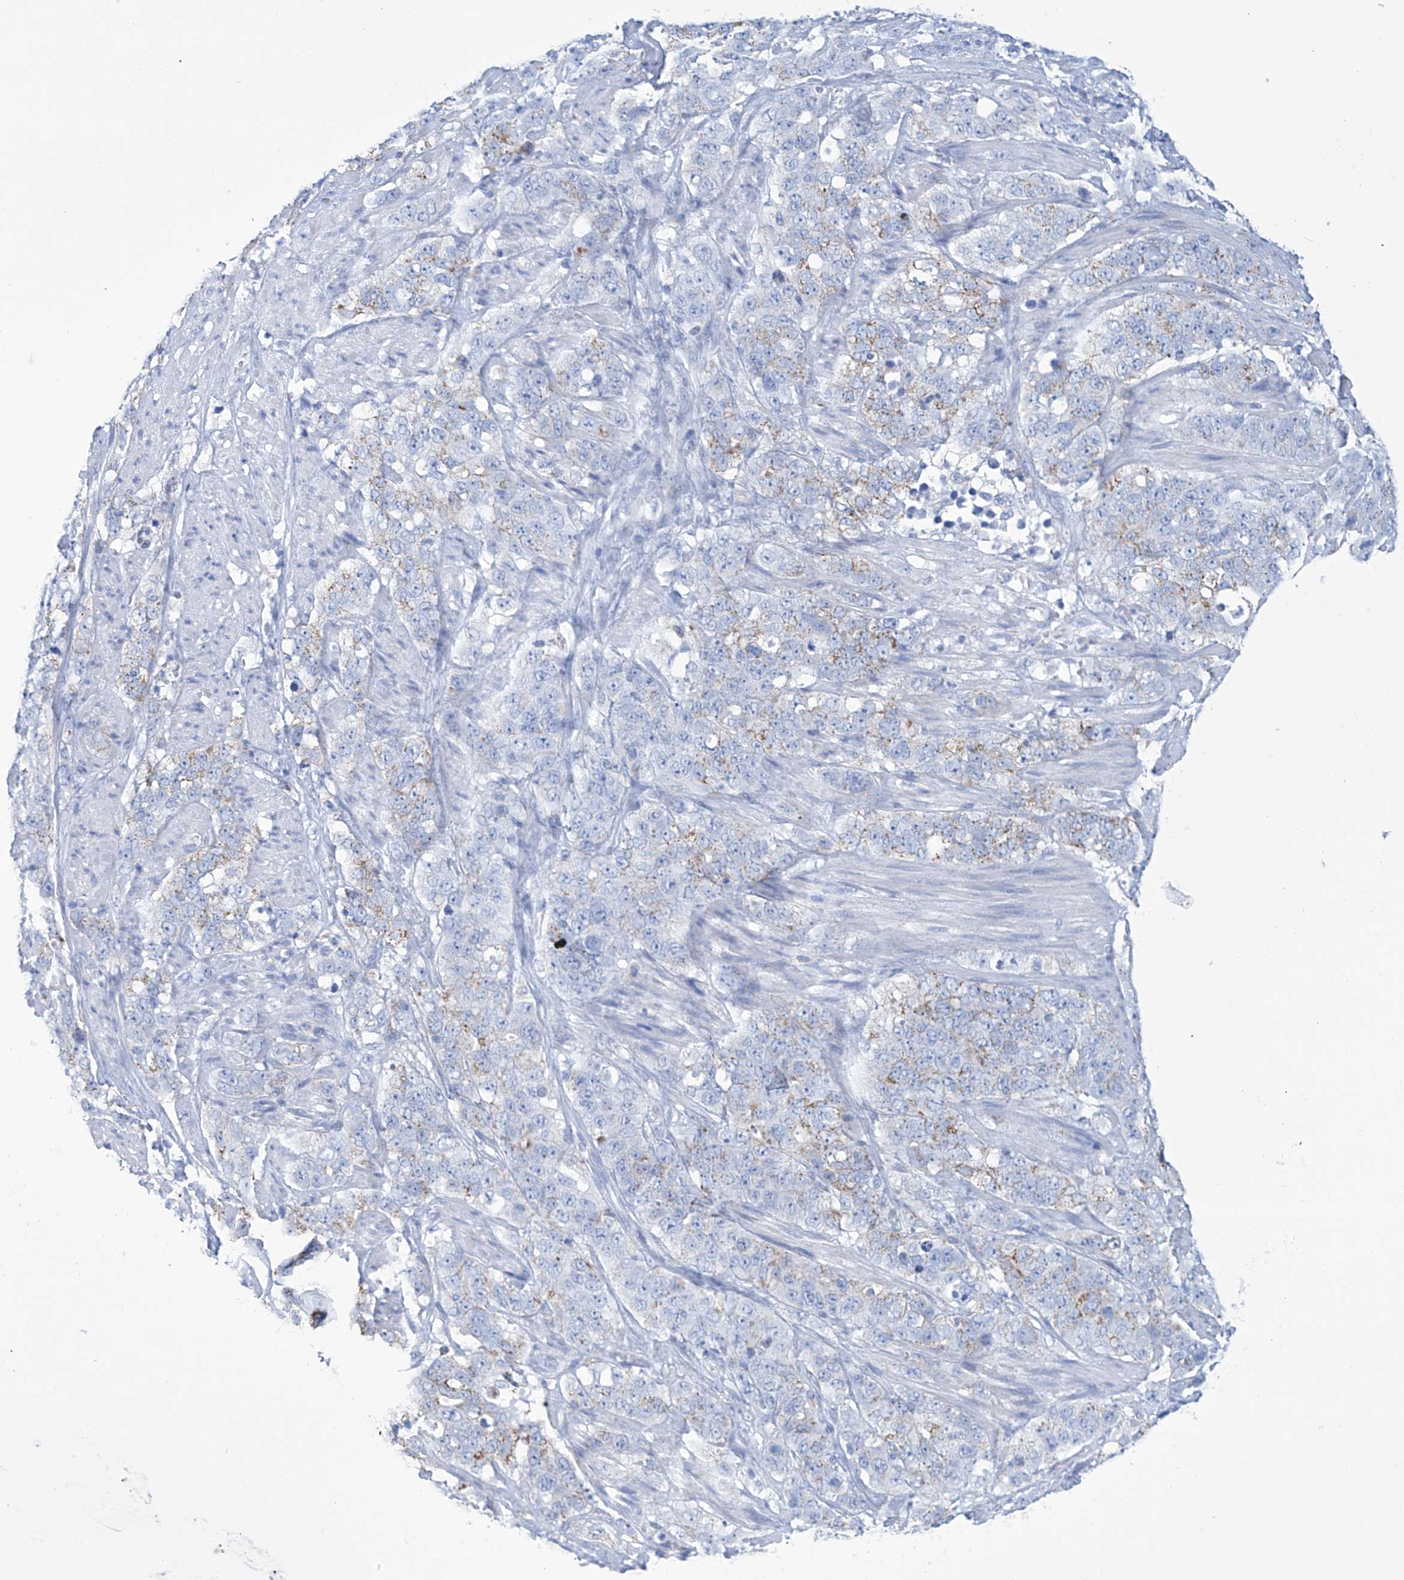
{"staining": {"intensity": "weak", "quantity": "<25%", "location": "cytoplasmic/membranous"}, "tissue": "stomach cancer", "cell_type": "Tumor cells", "image_type": "cancer", "snomed": [{"axis": "morphology", "description": "Adenocarcinoma, NOS"}, {"axis": "topography", "description": "Stomach"}], "caption": "Stomach adenocarcinoma stained for a protein using immunohistochemistry (IHC) displays no expression tumor cells.", "gene": "ALDH6A1", "patient": {"sex": "male", "age": 48}}